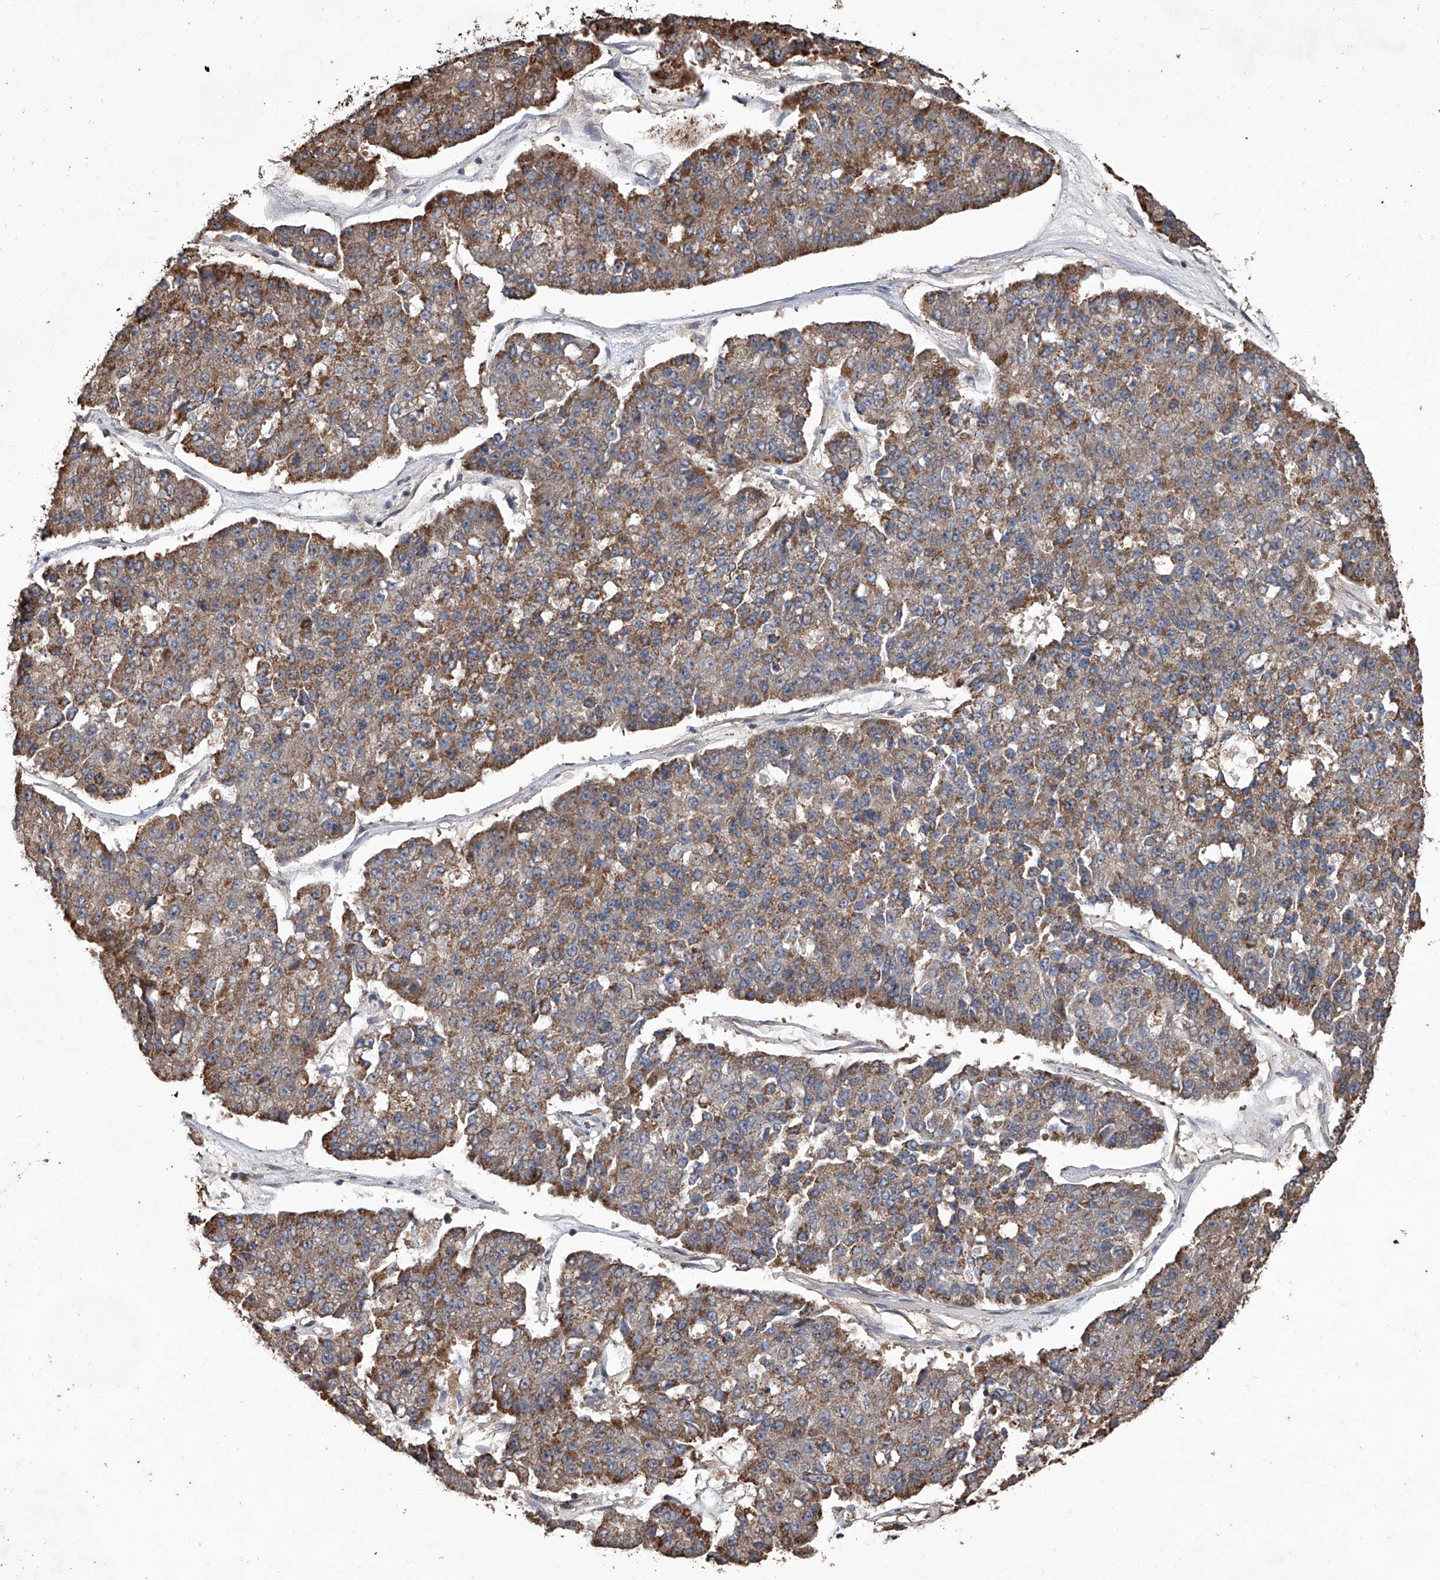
{"staining": {"intensity": "moderate", "quantity": ">75%", "location": "cytoplasmic/membranous"}, "tissue": "pancreatic cancer", "cell_type": "Tumor cells", "image_type": "cancer", "snomed": [{"axis": "morphology", "description": "Adenocarcinoma, NOS"}, {"axis": "topography", "description": "Pancreas"}], "caption": "A micrograph showing moderate cytoplasmic/membranous positivity in approximately >75% of tumor cells in pancreatic cancer (adenocarcinoma), as visualized by brown immunohistochemical staining.", "gene": "LTV1", "patient": {"sex": "male", "age": 50}}